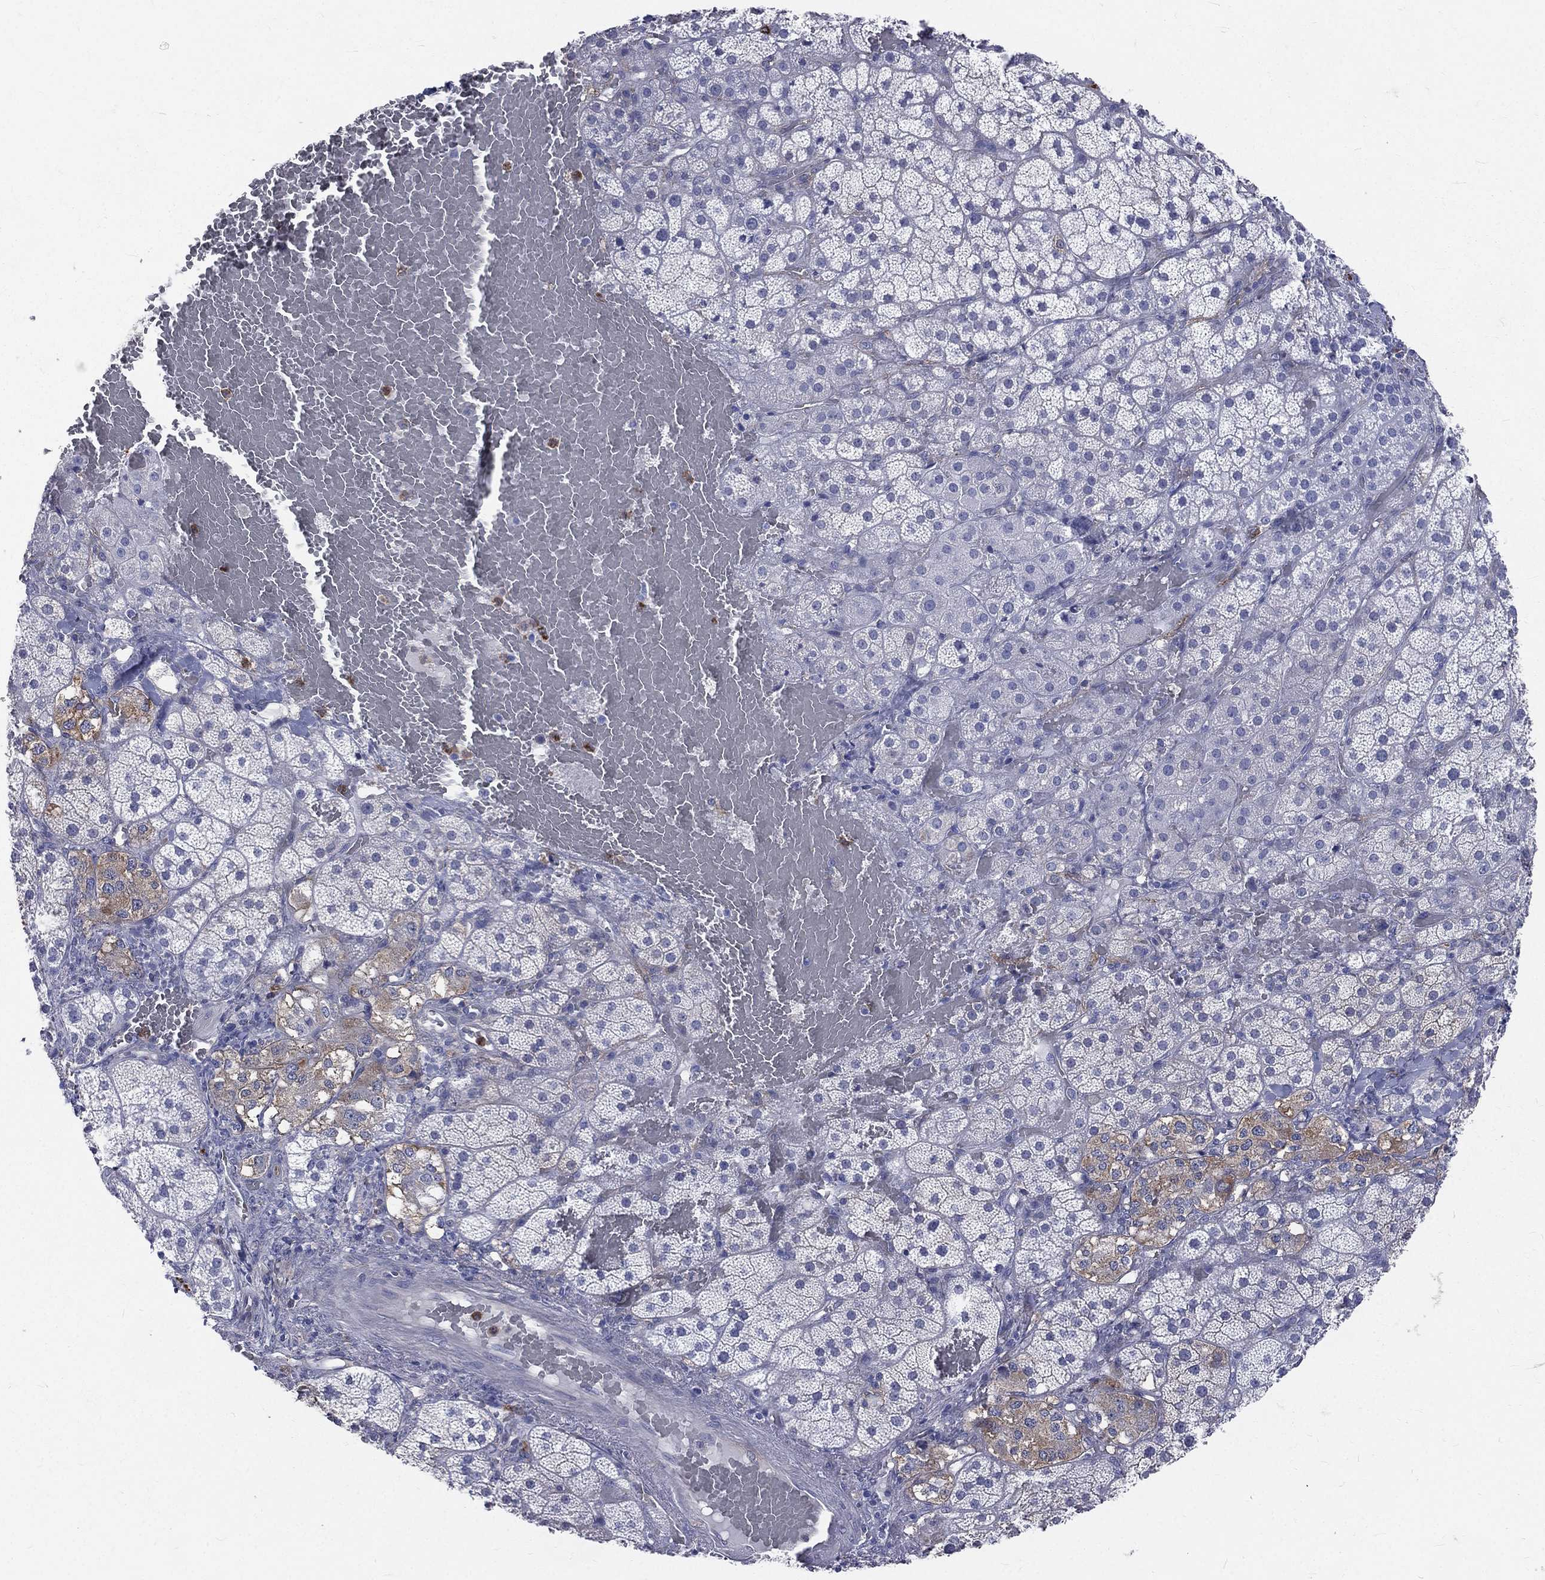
{"staining": {"intensity": "negative", "quantity": "none", "location": "none"}, "tissue": "adrenal gland", "cell_type": "Glandular cells", "image_type": "normal", "snomed": [{"axis": "morphology", "description": "Normal tissue, NOS"}, {"axis": "topography", "description": "Adrenal gland"}], "caption": "High power microscopy image of an immunohistochemistry micrograph of normal adrenal gland, revealing no significant expression in glandular cells. (DAB immunohistochemistry with hematoxylin counter stain).", "gene": "BASP1", "patient": {"sex": "male", "age": 57}}